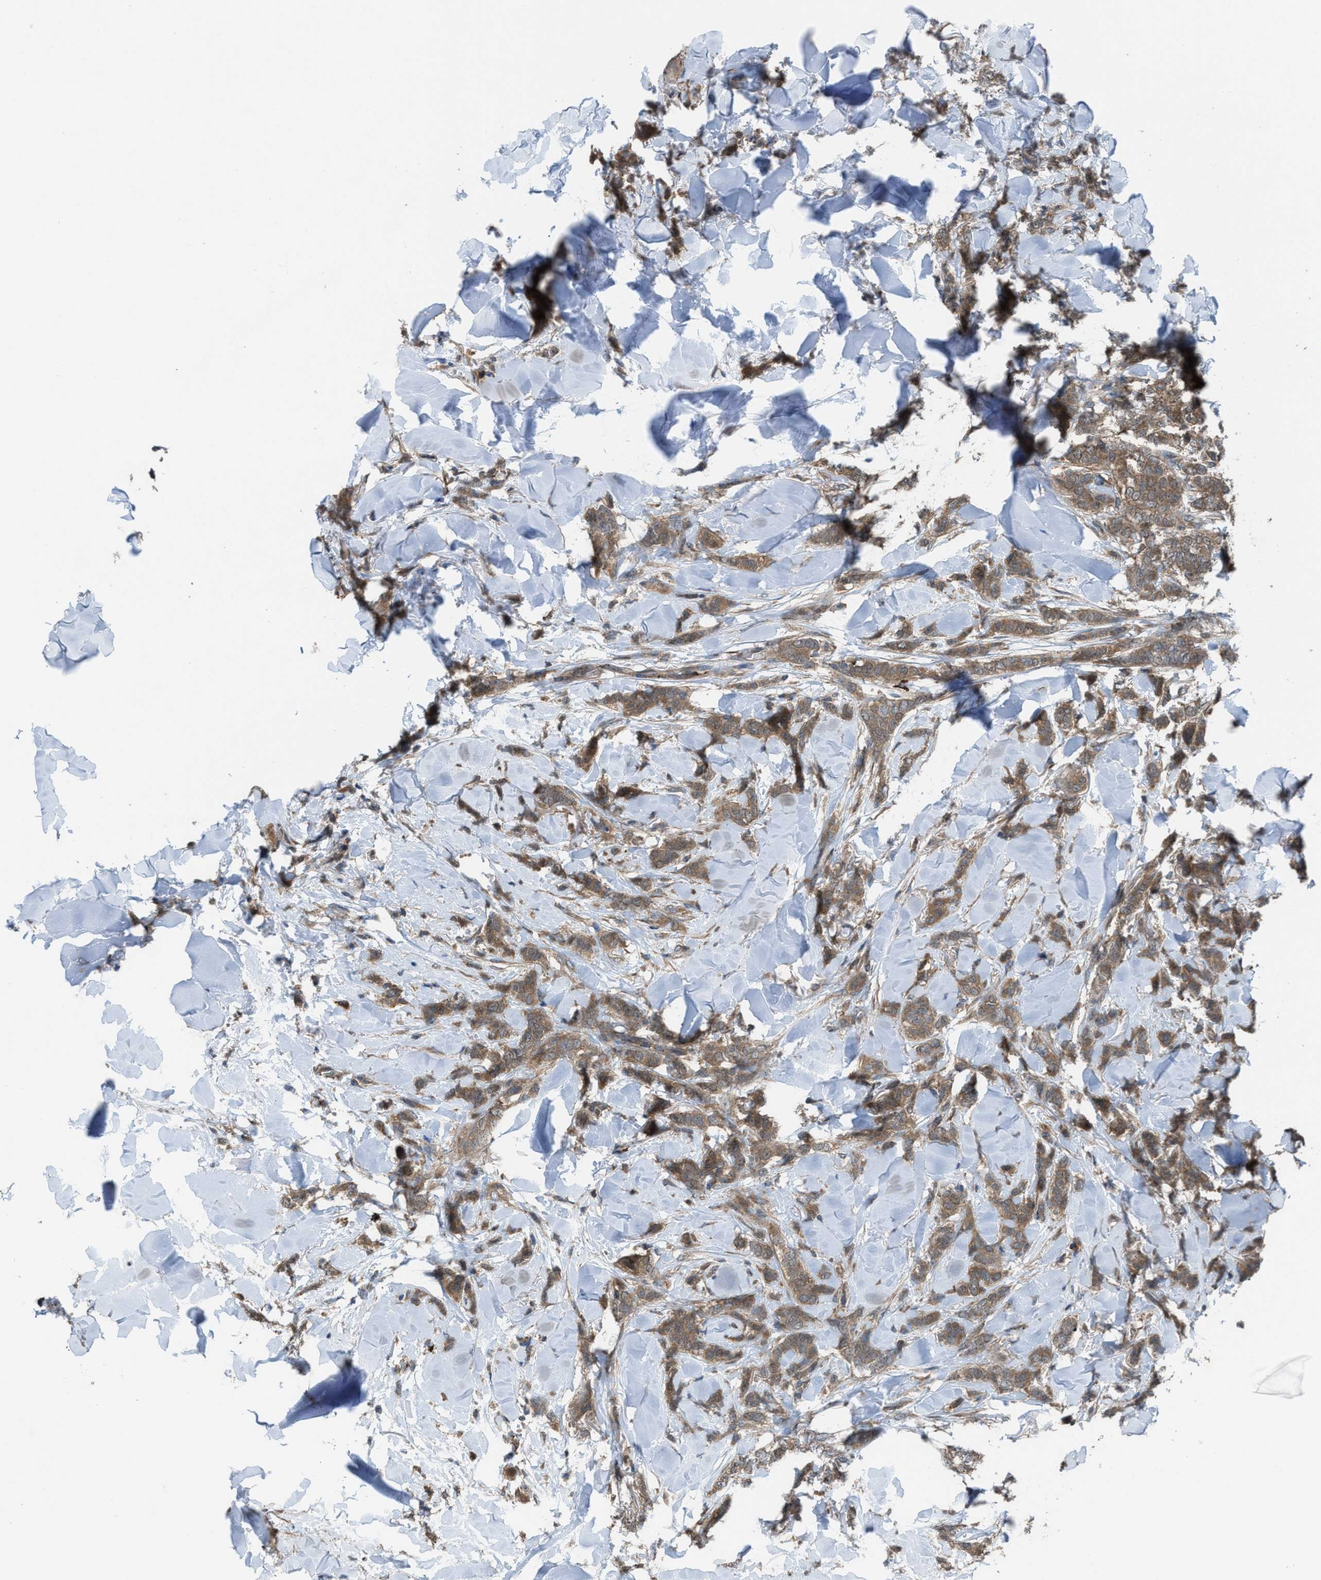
{"staining": {"intensity": "moderate", "quantity": ">75%", "location": "cytoplasmic/membranous"}, "tissue": "breast cancer", "cell_type": "Tumor cells", "image_type": "cancer", "snomed": [{"axis": "morphology", "description": "Lobular carcinoma"}, {"axis": "topography", "description": "Skin"}, {"axis": "topography", "description": "Breast"}], "caption": "Brown immunohistochemical staining in lobular carcinoma (breast) exhibits moderate cytoplasmic/membranous staining in approximately >75% of tumor cells.", "gene": "PLAA", "patient": {"sex": "female", "age": 46}}